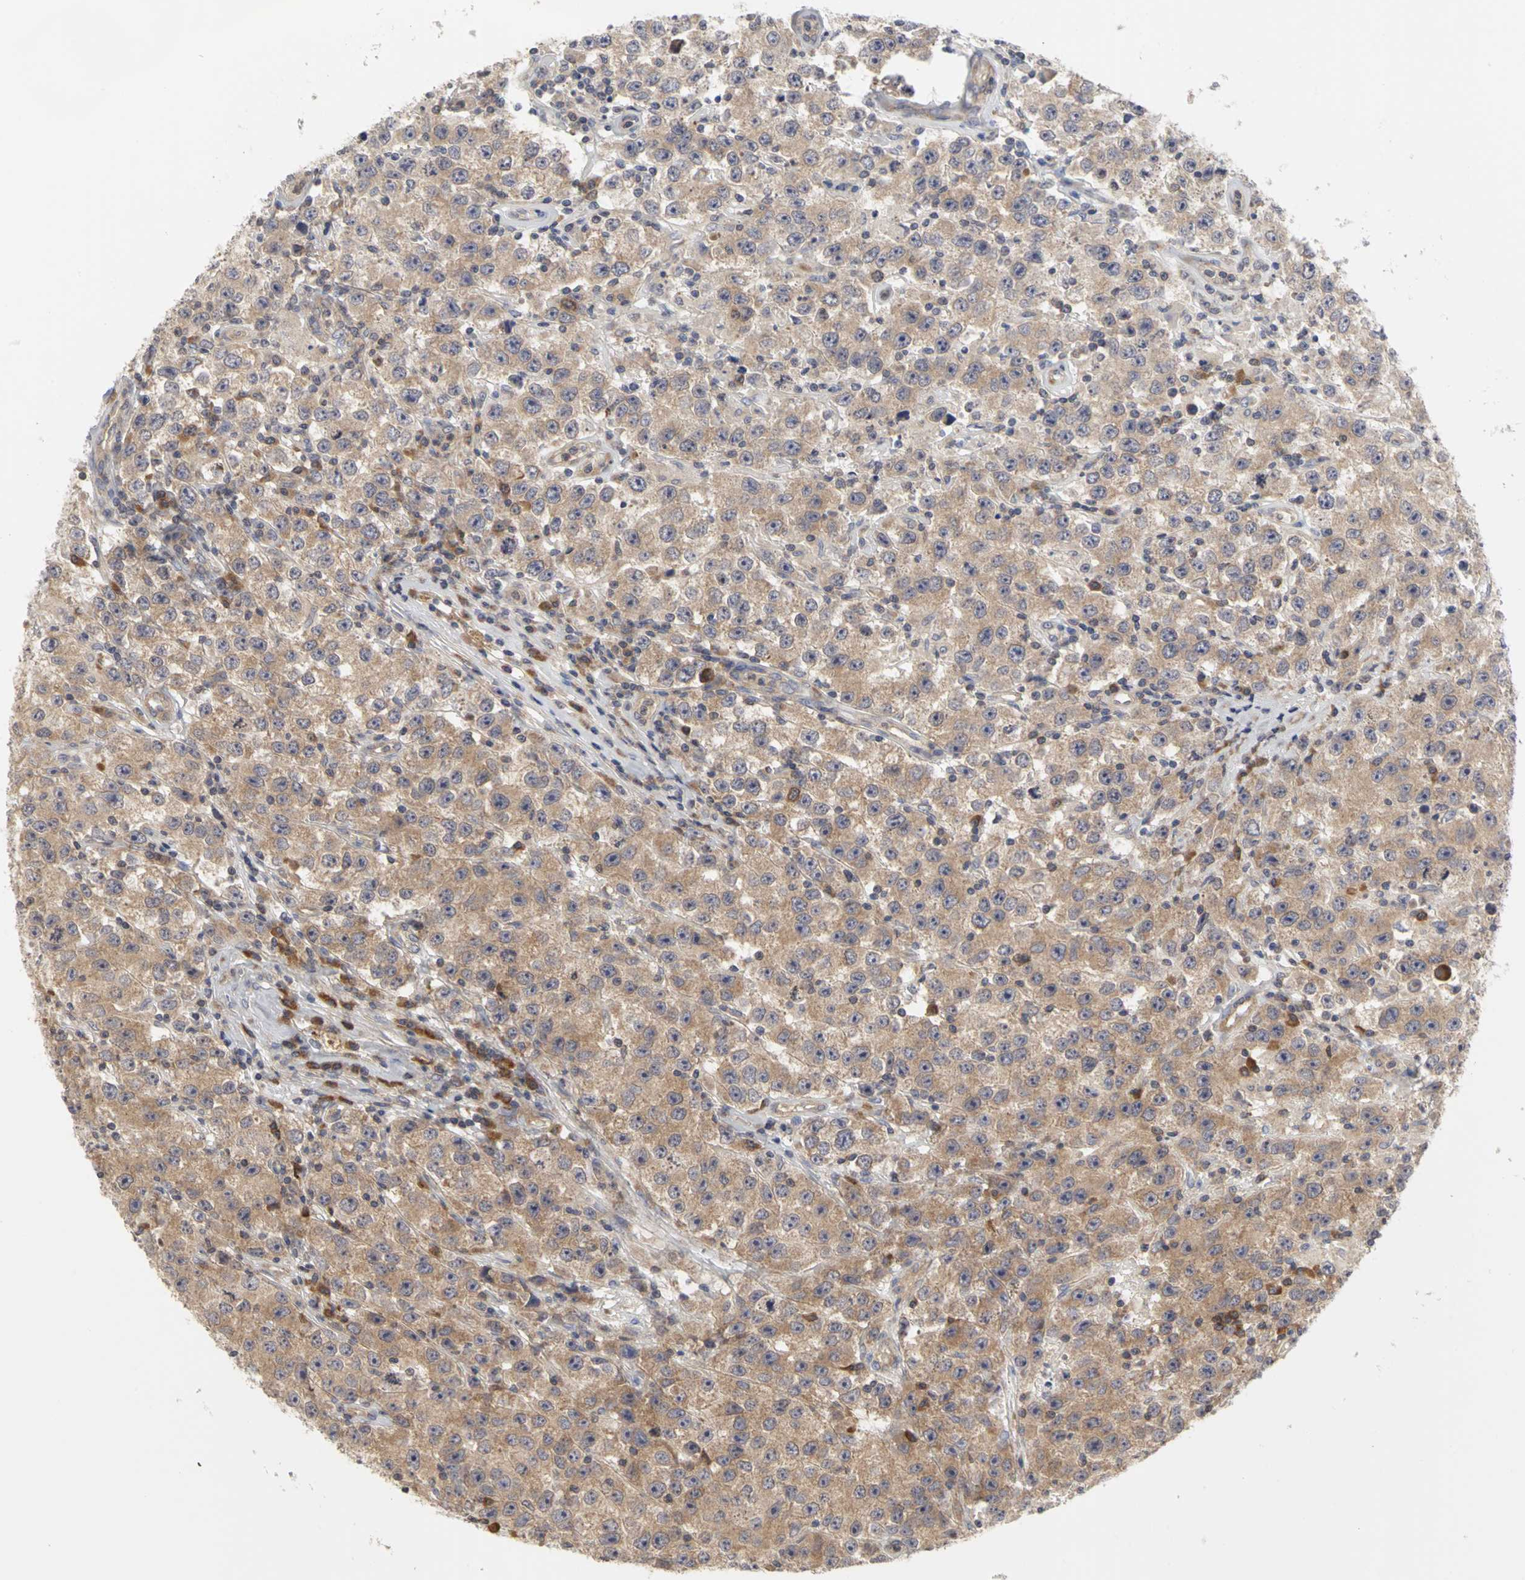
{"staining": {"intensity": "weak", "quantity": ">75%", "location": "cytoplasmic/membranous"}, "tissue": "testis cancer", "cell_type": "Tumor cells", "image_type": "cancer", "snomed": [{"axis": "morphology", "description": "Seminoma, NOS"}, {"axis": "topography", "description": "Testis"}], "caption": "Seminoma (testis) tissue exhibits weak cytoplasmic/membranous staining in about >75% of tumor cells, visualized by immunohistochemistry. The staining was performed using DAB, with brown indicating positive protein expression. Nuclei are stained blue with hematoxylin.", "gene": "IRAK1", "patient": {"sex": "male", "age": 52}}